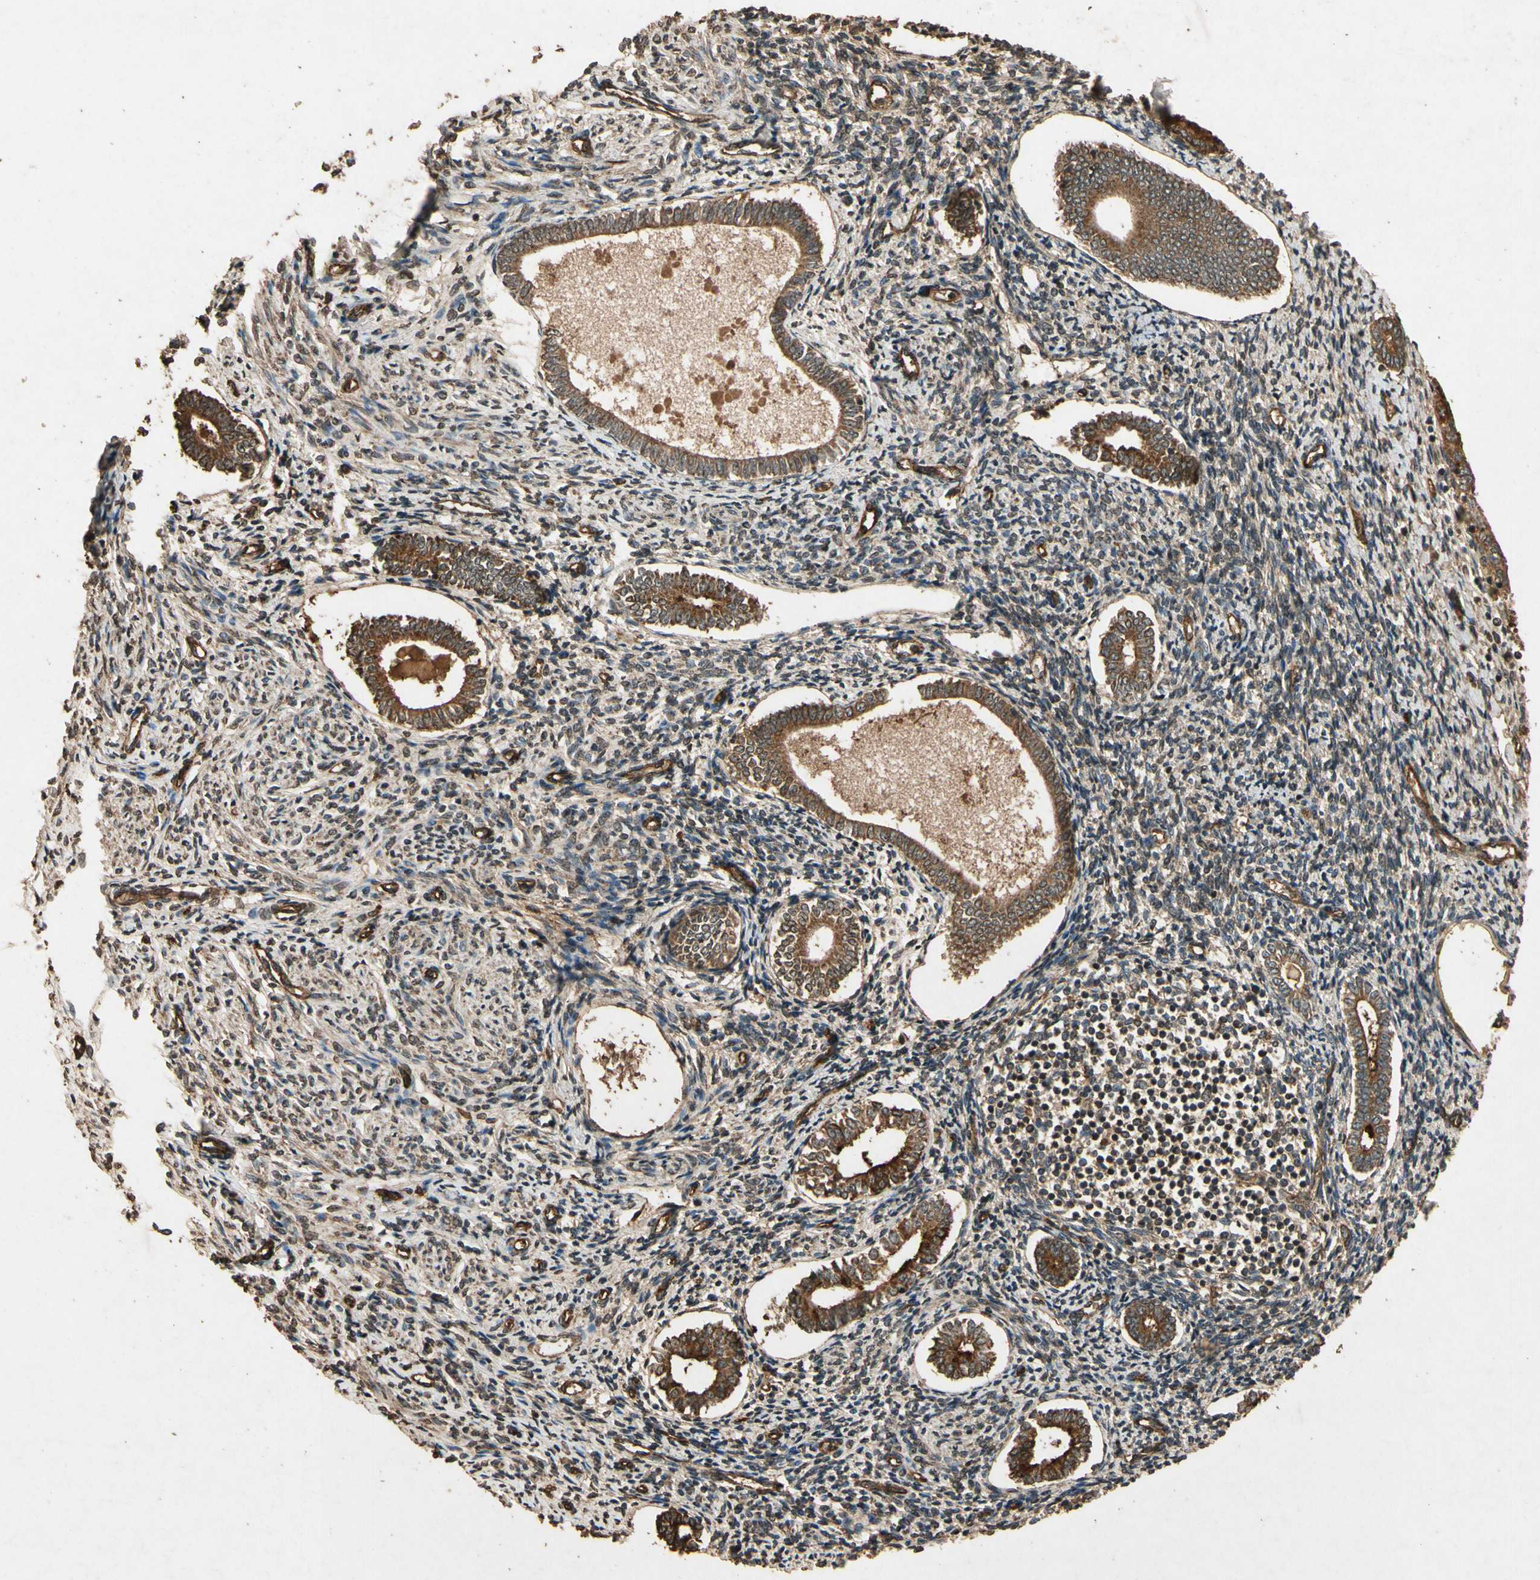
{"staining": {"intensity": "moderate", "quantity": ">75%", "location": "cytoplasmic/membranous"}, "tissue": "endometrium", "cell_type": "Cells in endometrial stroma", "image_type": "normal", "snomed": [{"axis": "morphology", "description": "Normal tissue, NOS"}, {"axis": "topography", "description": "Endometrium"}], "caption": "Approximately >75% of cells in endometrial stroma in normal endometrium display moderate cytoplasmic/membranous protein positivity as visualized by brown immunohistochemical staining.", "gene": "TXN2", "patient": {"sex": "female", "age": 71}}